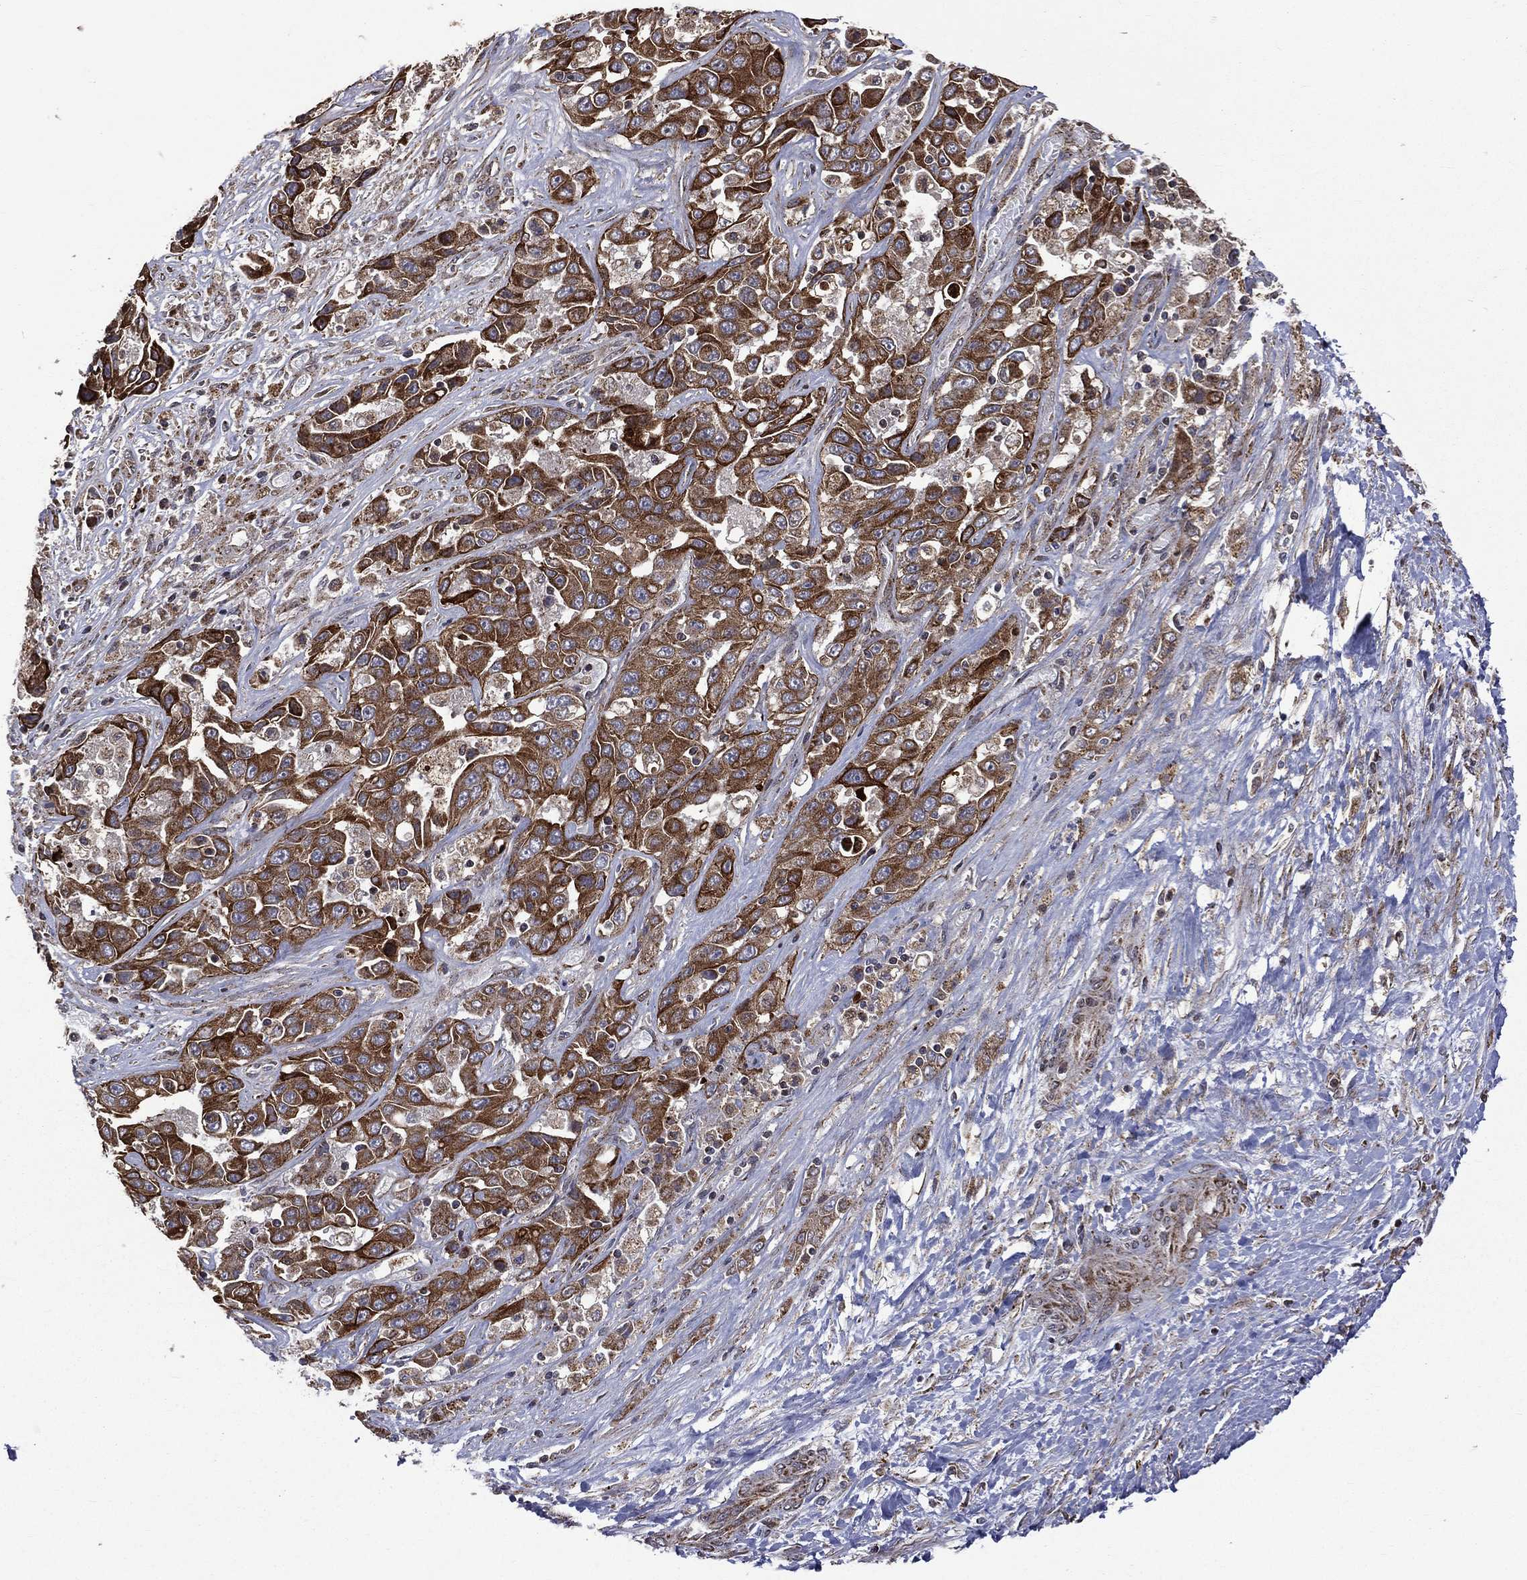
{"staining": {"intensity": "strong", "quantity": ">75%", "location": "cytoplasmic/membranous"}, "tissue": "liver cancer", "cell_type": "Tumor cells", "image_type": "cancer", "snomed": [{"axis": "morphology", "description": "Cholangiocarcinoma"}, {"axis": "topography", "description": "Liver"}], "caption": "Immunohistochemical staining of cholangiocarcinoma (liver) displays high levels of strong cytoplasmic/membranous protein staining in approximately >75% of tumor cells.", "gene": "GIMAP6", "patient": {"sex": "female", "age": 52}}